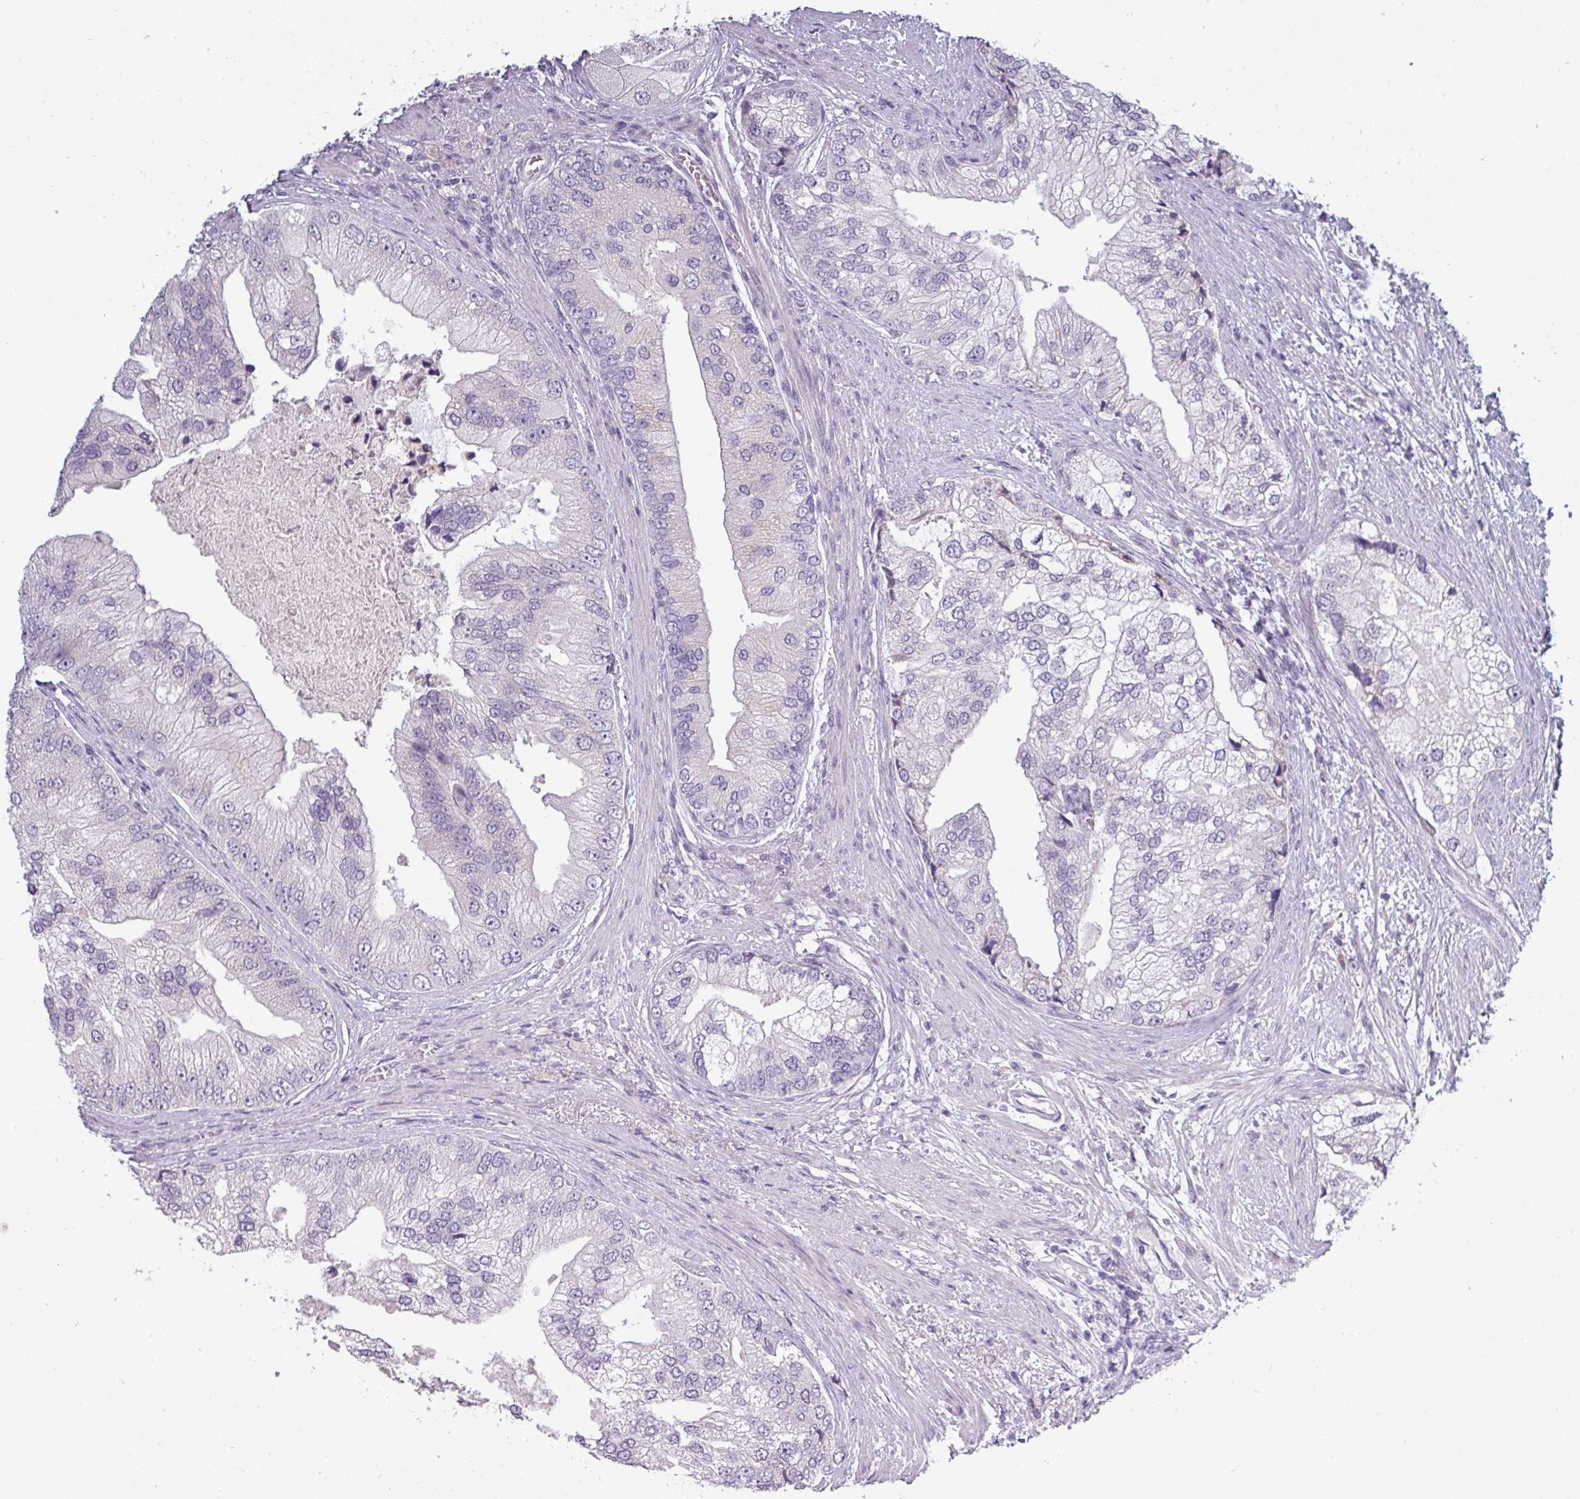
{"staining": {"intensity": "negative", "quantity": "none", "location": "none"}, "tissue": "prostate cancer", "cell_type": "Tumor cells", "image_type": "cancer", "snomed": [{"axis": "morphology", "description": "Adenocarcinoma, High grade"}, {"axis": "topography", "description": "Prostate"}], "caption": "The histopathology image demonstrates no staining of tumor cells in prostate high-grade adenocarcinoma. (DAB IHC with hematoxylin counter stain).", "gene": "SLC26A9", "patient": {"sex": "male", "age": 70}}